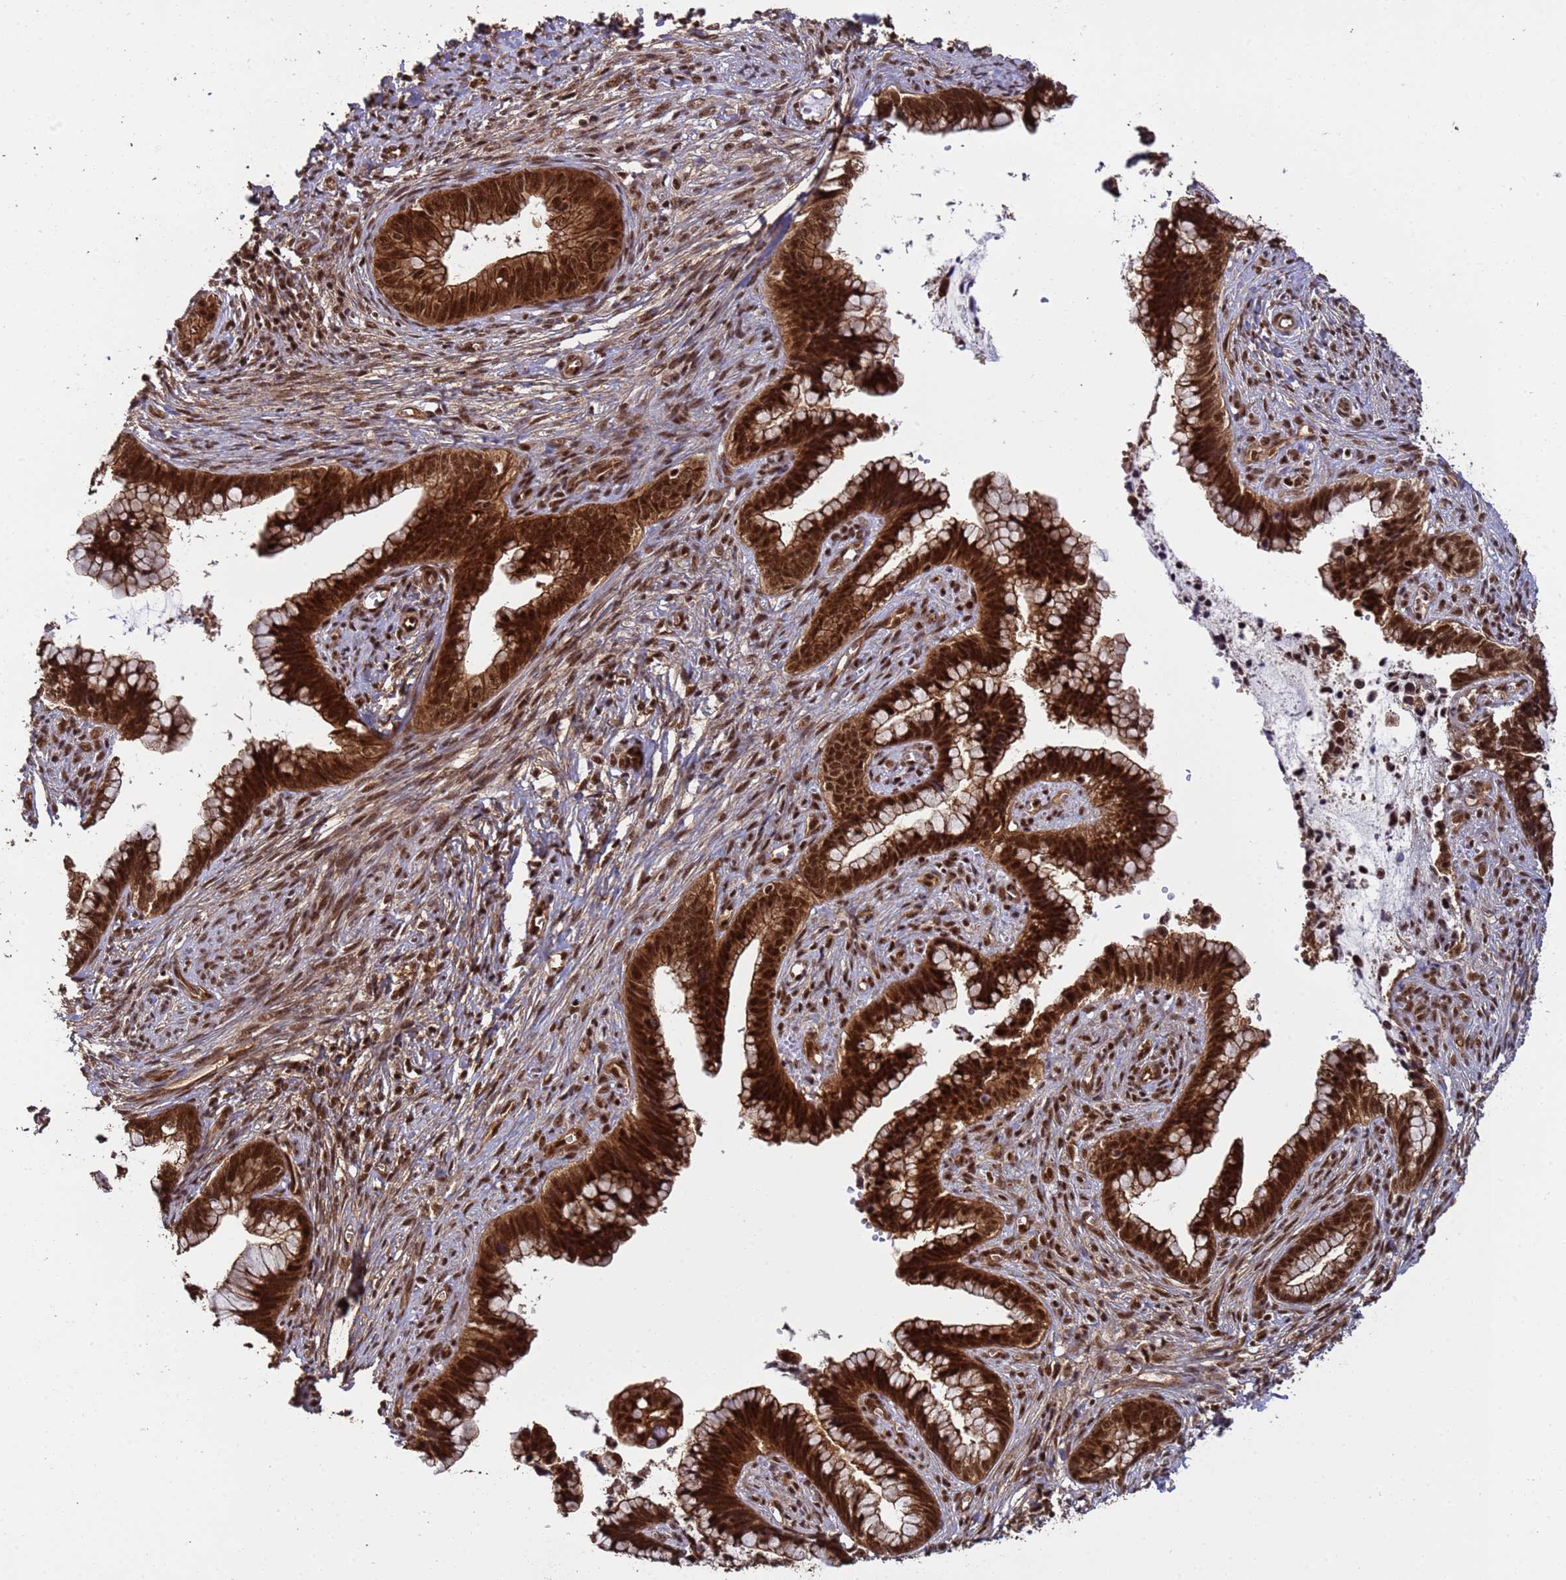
{"staining": {"intensity": "strong", "quantity": ">75%", "location": "cytoplasmic/membranous,nuclear"}, "tissue": "cervical cancer", "cell_type": "Tumor cells", "image_type": "cancer", "snomed": [{"axis": "morphology", "description": "Adenocarcinoma, NOS"}, {"axis": "topography", "description": "Cervix"}], "caption": "This image reveals immunohistochemistry (IHC) staining of adenocarcinoma (cervical), with high strong cytoplasmic/membranous and nuclear expression in about >75% of tumor cells.", "gene": "SYF2", "patient": {"sex": "female", "age": 44}}